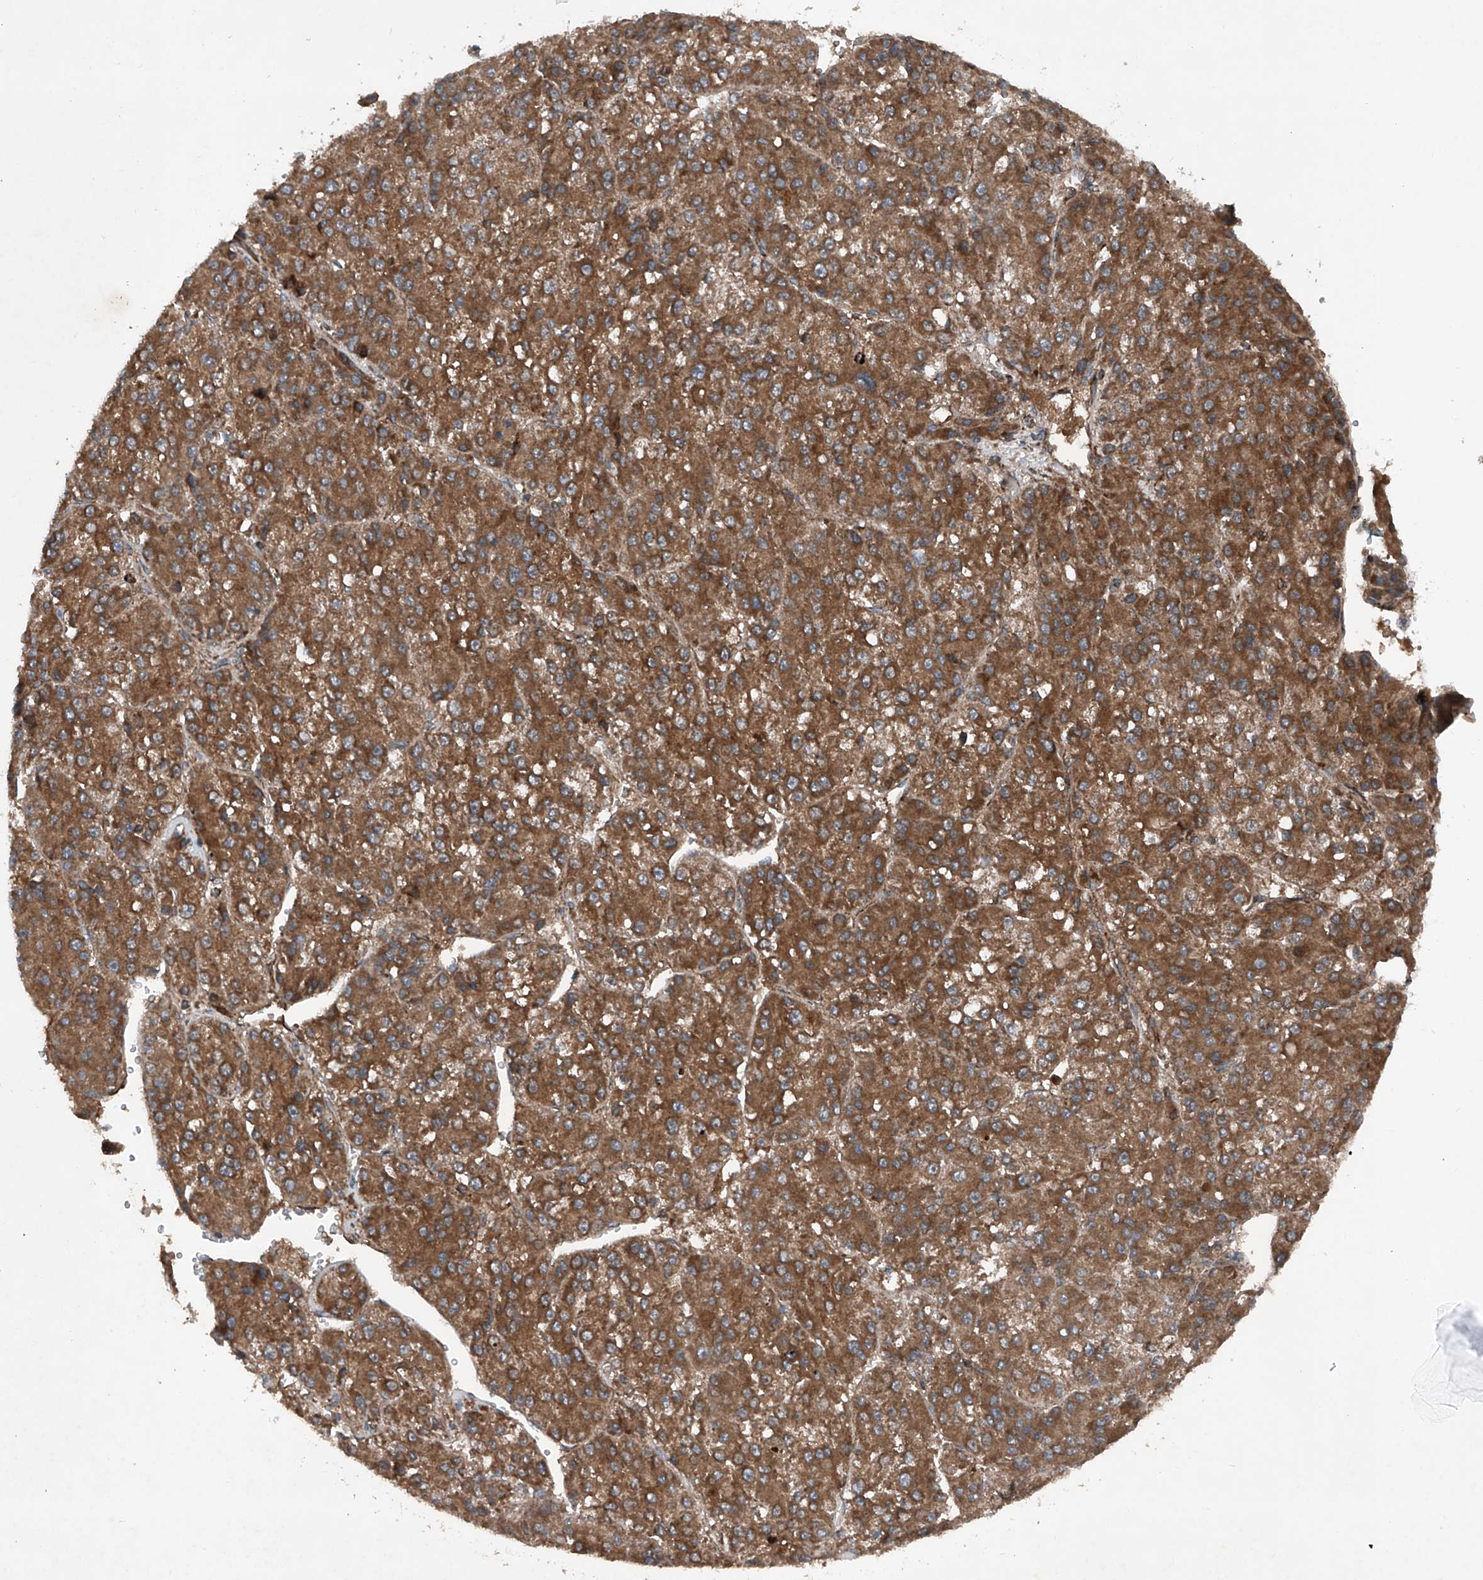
{"staining": {"intensity": "strong", "quantity": ">75%", "location": "cytoplasmic/membranous"}, "tissue": "liver cancer", "cell_type": "Tumor cells", "image_type": "cancer", "snomed": [{"axis": "morphology", "description": "Carcinoma, Hepatocellular, NOS"}, {"axis": "topography", "description": "Liver"}], "caption": "Human hepatocellular carcinoma (liver) stained with a protein marker displays strong staining in tumor cells.", "gene": "DAD1", "patient": {"sex": "female", "age": 73}}